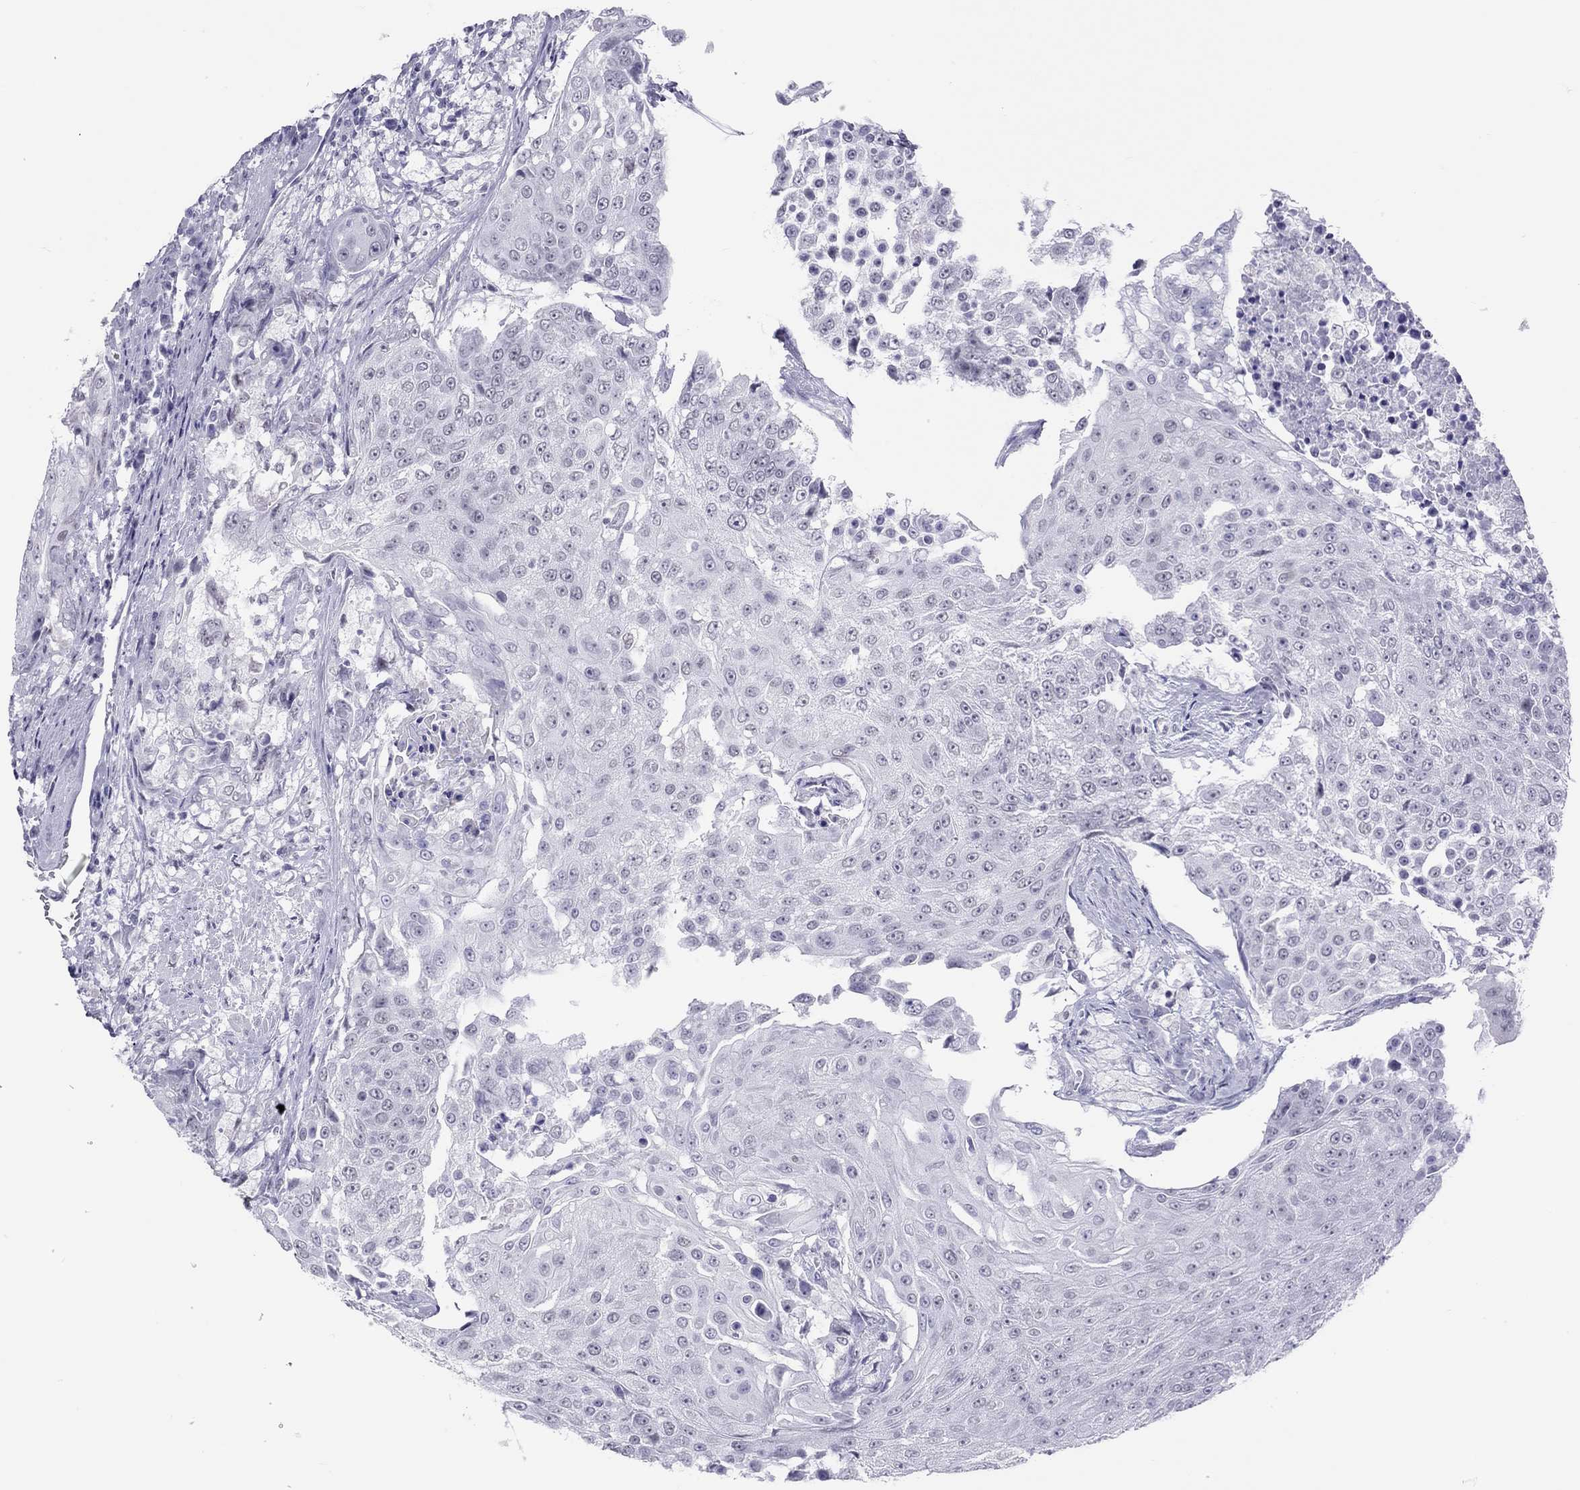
{"staining": {"intensity": "negative", "quantity": "none", "location": "none"}, "tissue": "urothelial cancer", "cell_type": "Tumor cells", "image_type": "cancer", "snomed": [{"axis": "morphology", "description": "Urothelial carcinoma, High grade"}, {"axis": "topography", "description": "Urinary bladder"}], "caption": "The histopathology image demonstrates no staining of tumor cells in high-grade urothelial carcinoma.", "gene": "JHY", "patient": {"sex": "female", "age": 63}}